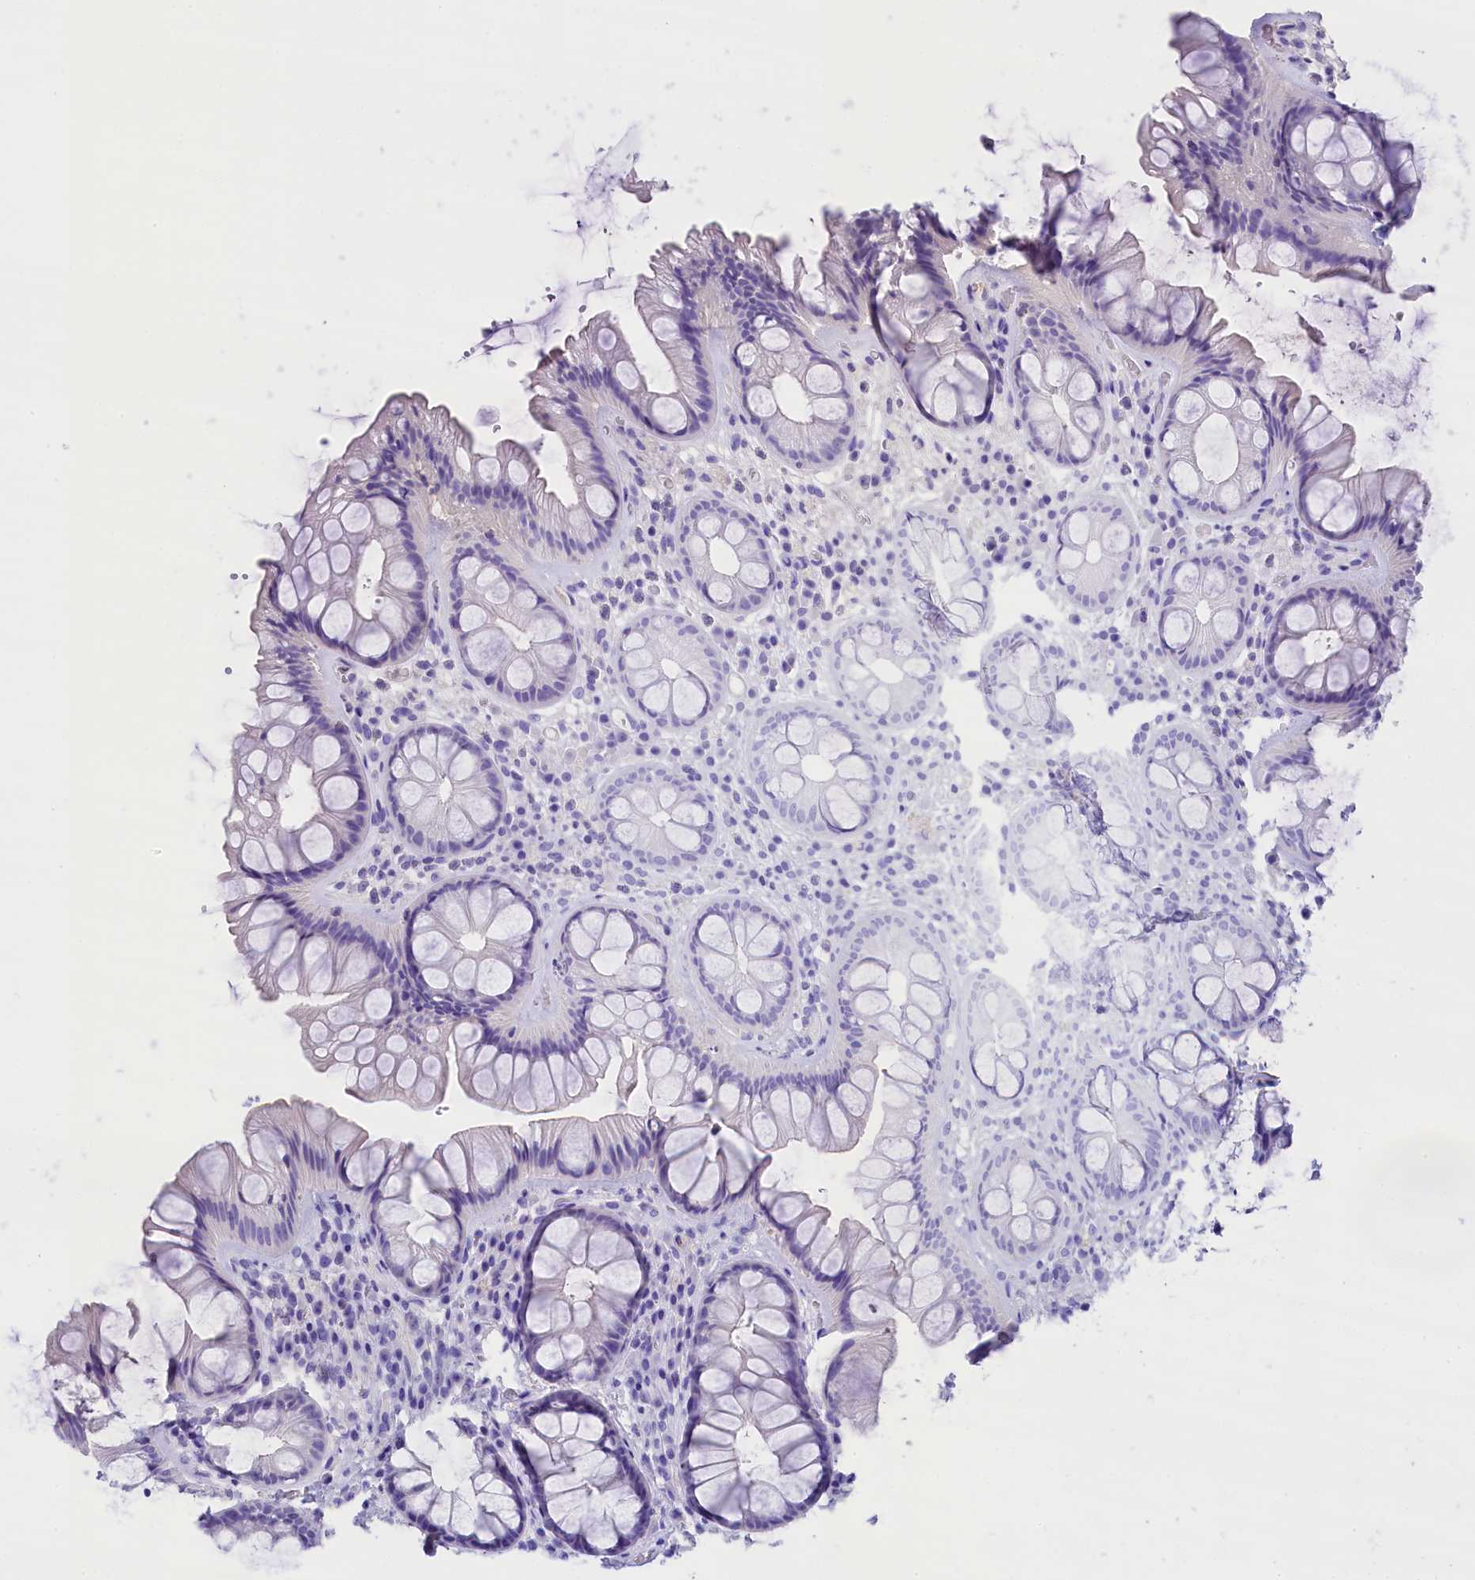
{"staining": {"intensity": "negative", "quantity": "none", "location": "none"}, "tissue": "rectum", "cell_type": "Glandular cells", "image_type": "normal", "snomed": [{"axis": "morphology", "description": "Normal tissue, NOS"}, {"axis": "topography", "description": "Rectum"}], "caption": "Immunohistochemistry (IHC) of unremarkable rectum shows no expression in glandular cells. (DAB (3,3'-diaminobenzidine) immunohistochemistry with hematoxylin counter stain).", "gene": "SKIDA1", "patient": {"sex": "male", "age": 74}}